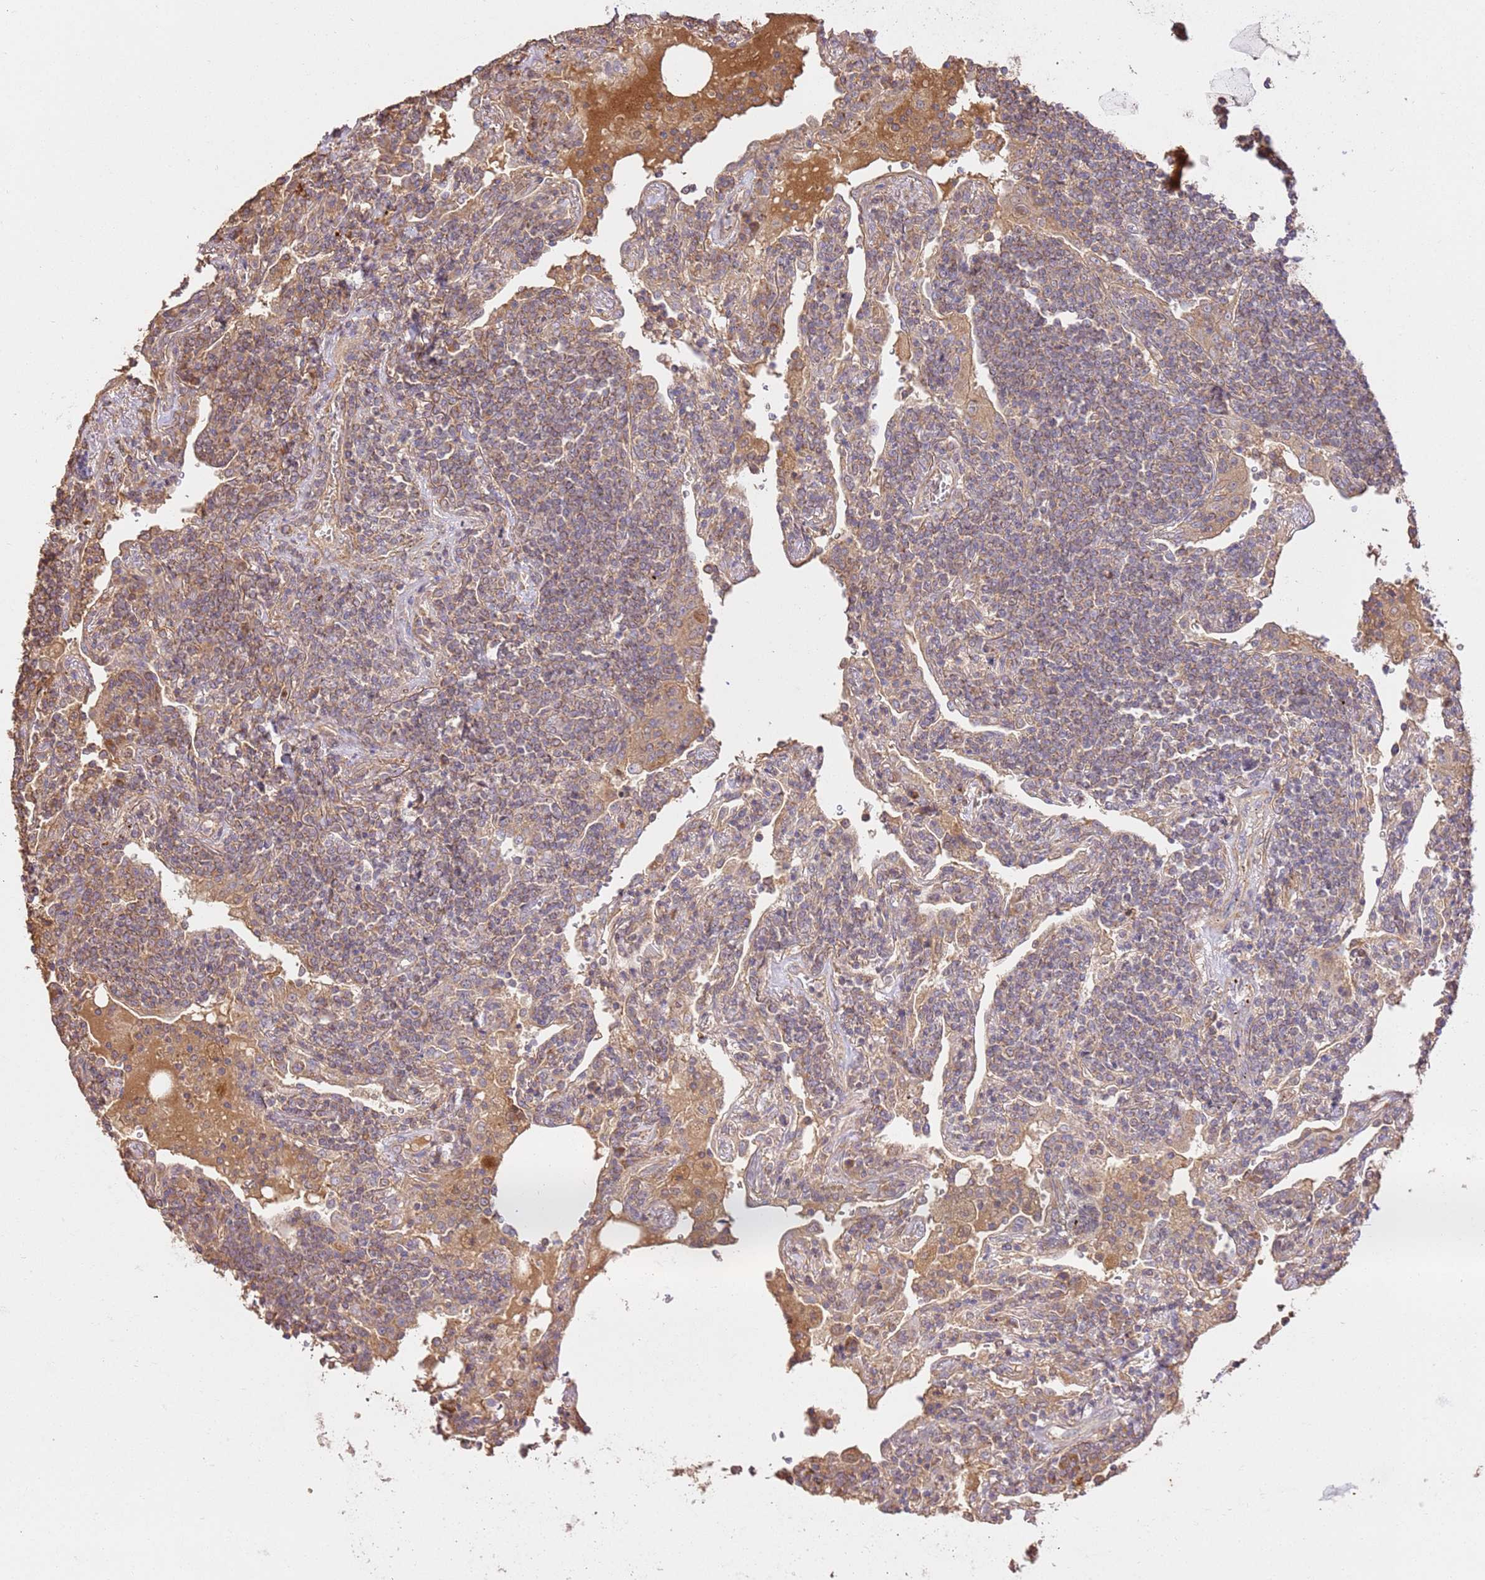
{"staining": {"intensity": "weak", "quantity": "25%-75%", "location": "cytoplasmic/membranous"}, "tissue": "lymphoma", "cell_type": "Tumor cells", "image_type": "cancer", "snomed": [{"axis": "morphology", "description": "Malignant lymphoma, non-Hodgkin's type, Low grade"}, {"axis": "topography", "description": "Lung"}], "caption": "DAB (3,3'-diaminobenzidine) immunohistochemical staining of human lymphoma demonstrates weak cytoplasmic/membranous protein expression in approximately 25%-75% of tumor cells.", "gene": "CEP55", "patient": {"sex": "female", "age": 71}}